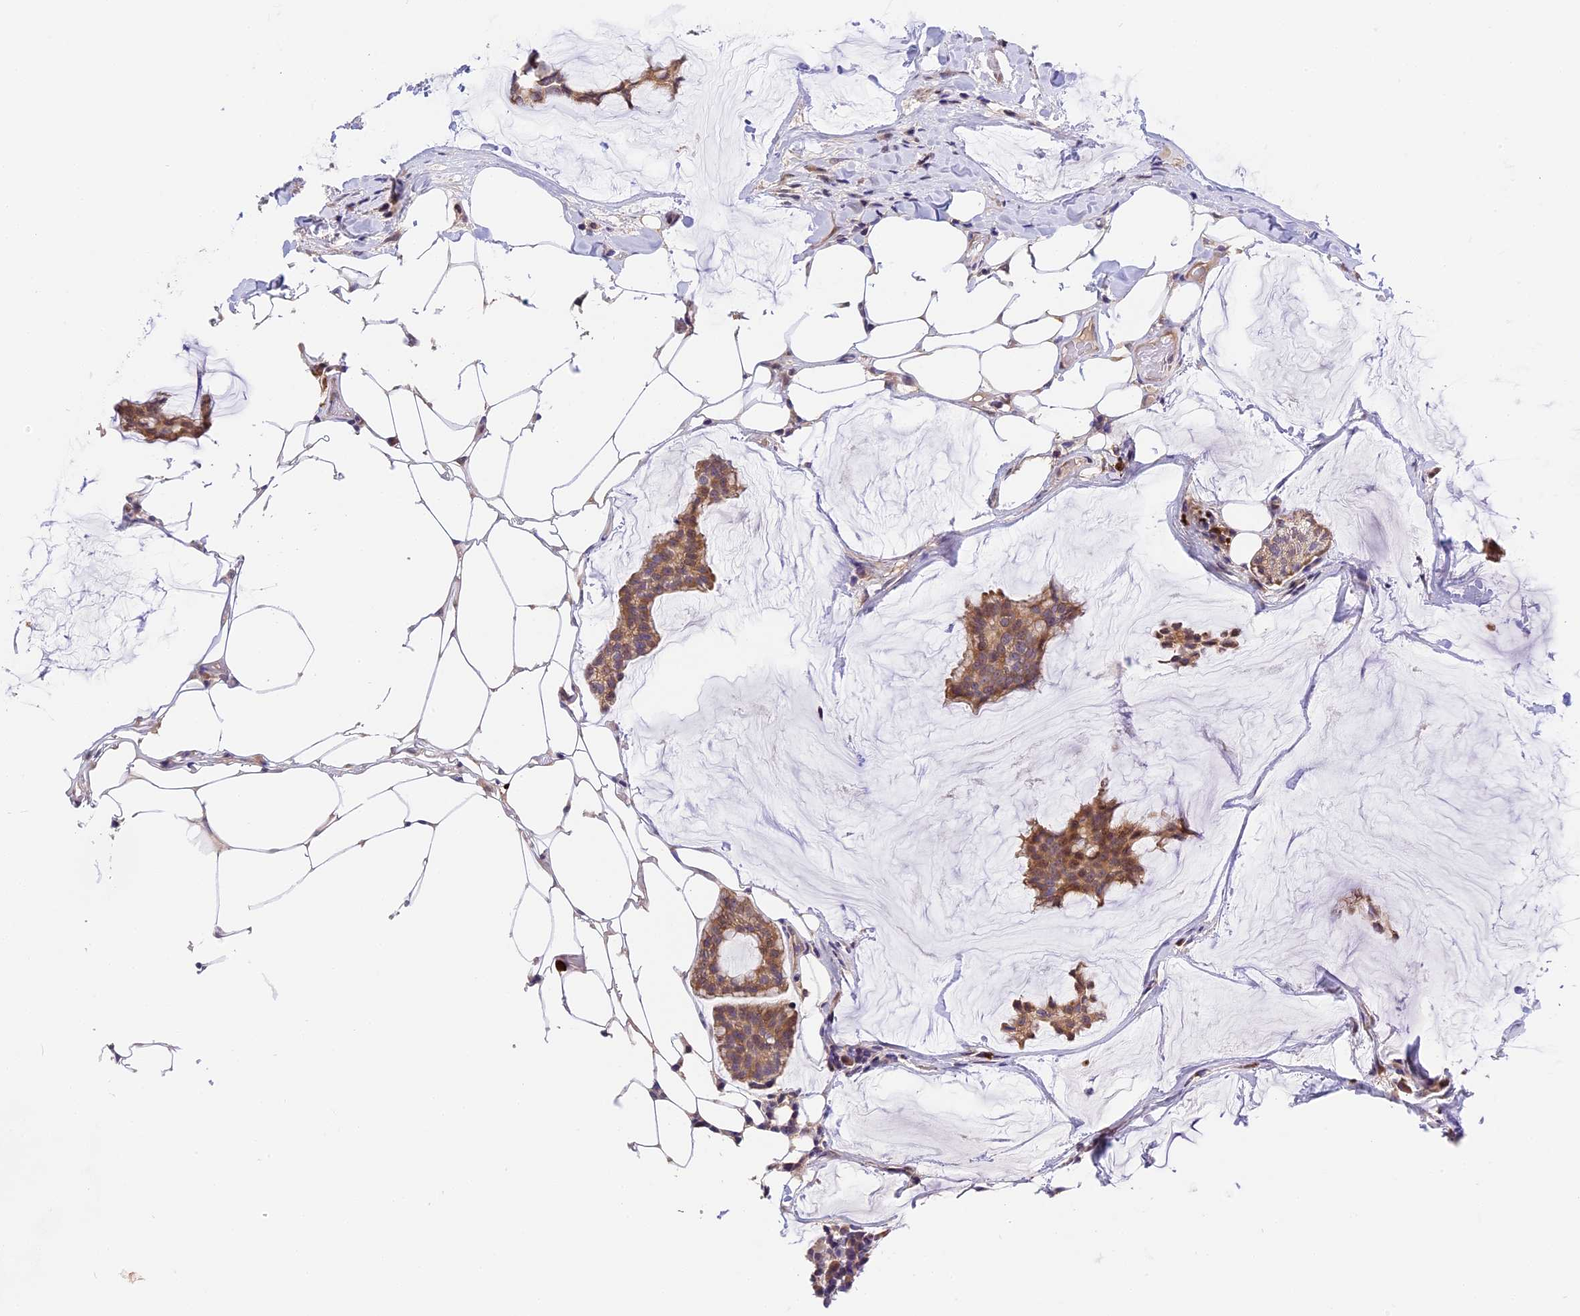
{"staining": {"intensity": "moderate", "quantity": ">75%", "location": "cytoplasmic/membranous,nuclear"}, "tissue": "breast cancer", "cell_type": "Tumor cells", "image_type": "cancer", "snomed": [{"axis": "morphology", "description": "Duct carcinoma"}, {"axis": "topography", "description": "Breast"}], "caption": "IHC (DAB (3,3'-diaminobenzidine)) staining of human breast cancer exhibits moderate cytoplasmic/membranous and nuclear protein expression in about >75% of tumor cells. The protein of interest is shown in brown color, while the nuclei are stained blue.", "gene": "BSCL2", "patient": {"sex": "female", "age": 93}}